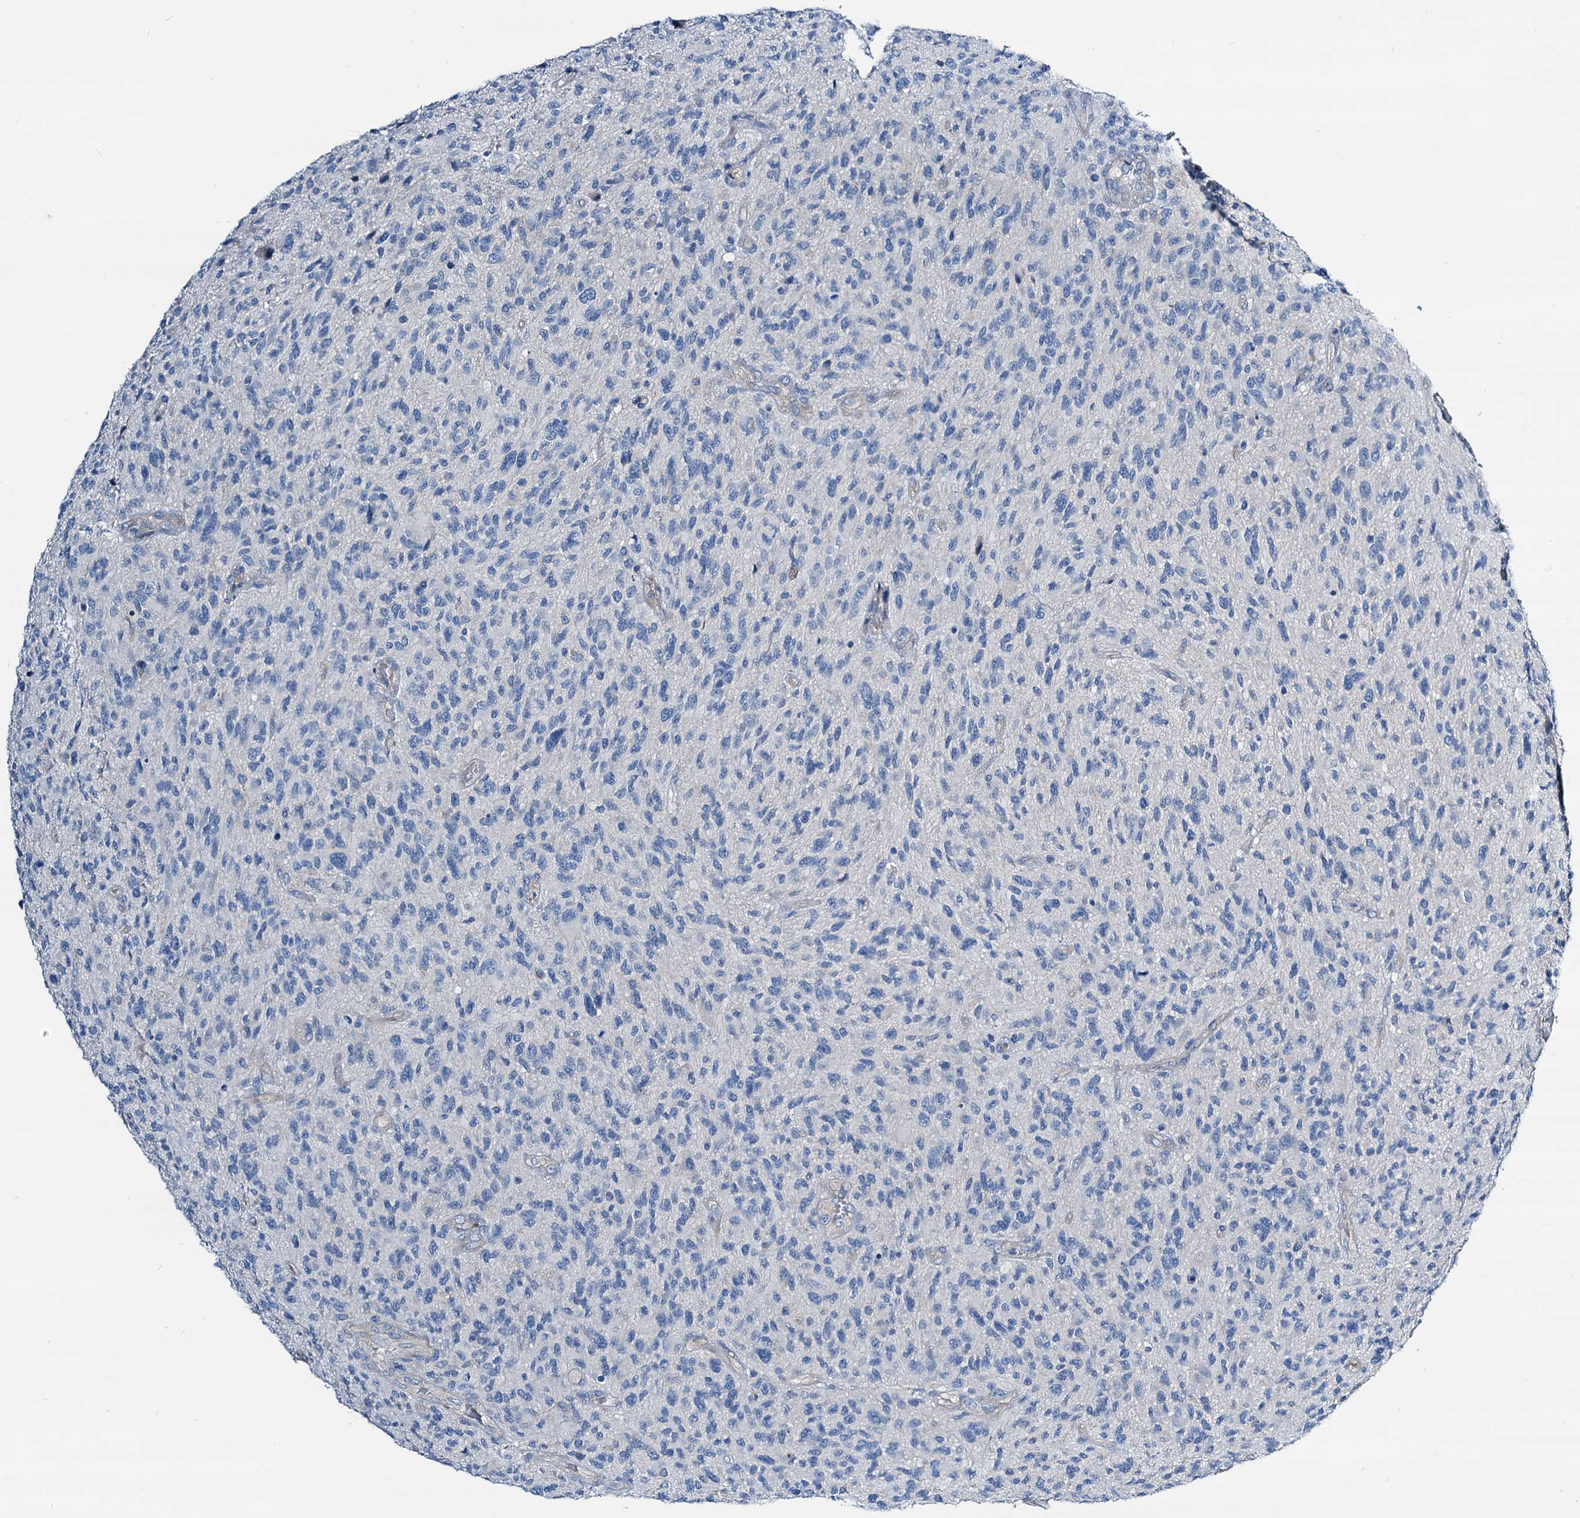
{"staining": {"intensity": "negative", "quantity": "none", "location": "none"}, "tissue": "glioma", "cell_type": "Tumor cells", "image_type": "cancer", "snomed": [{"axis": "morphology", "description": "Glioma, malignant, High grade"}, {"axis": "topography", "description": "Brain"}], "caption": "Tumor cells are negative for protein expression in human glioma.", "gene": "DYDC2", "patient": {"sex": "male", "age": 47}}